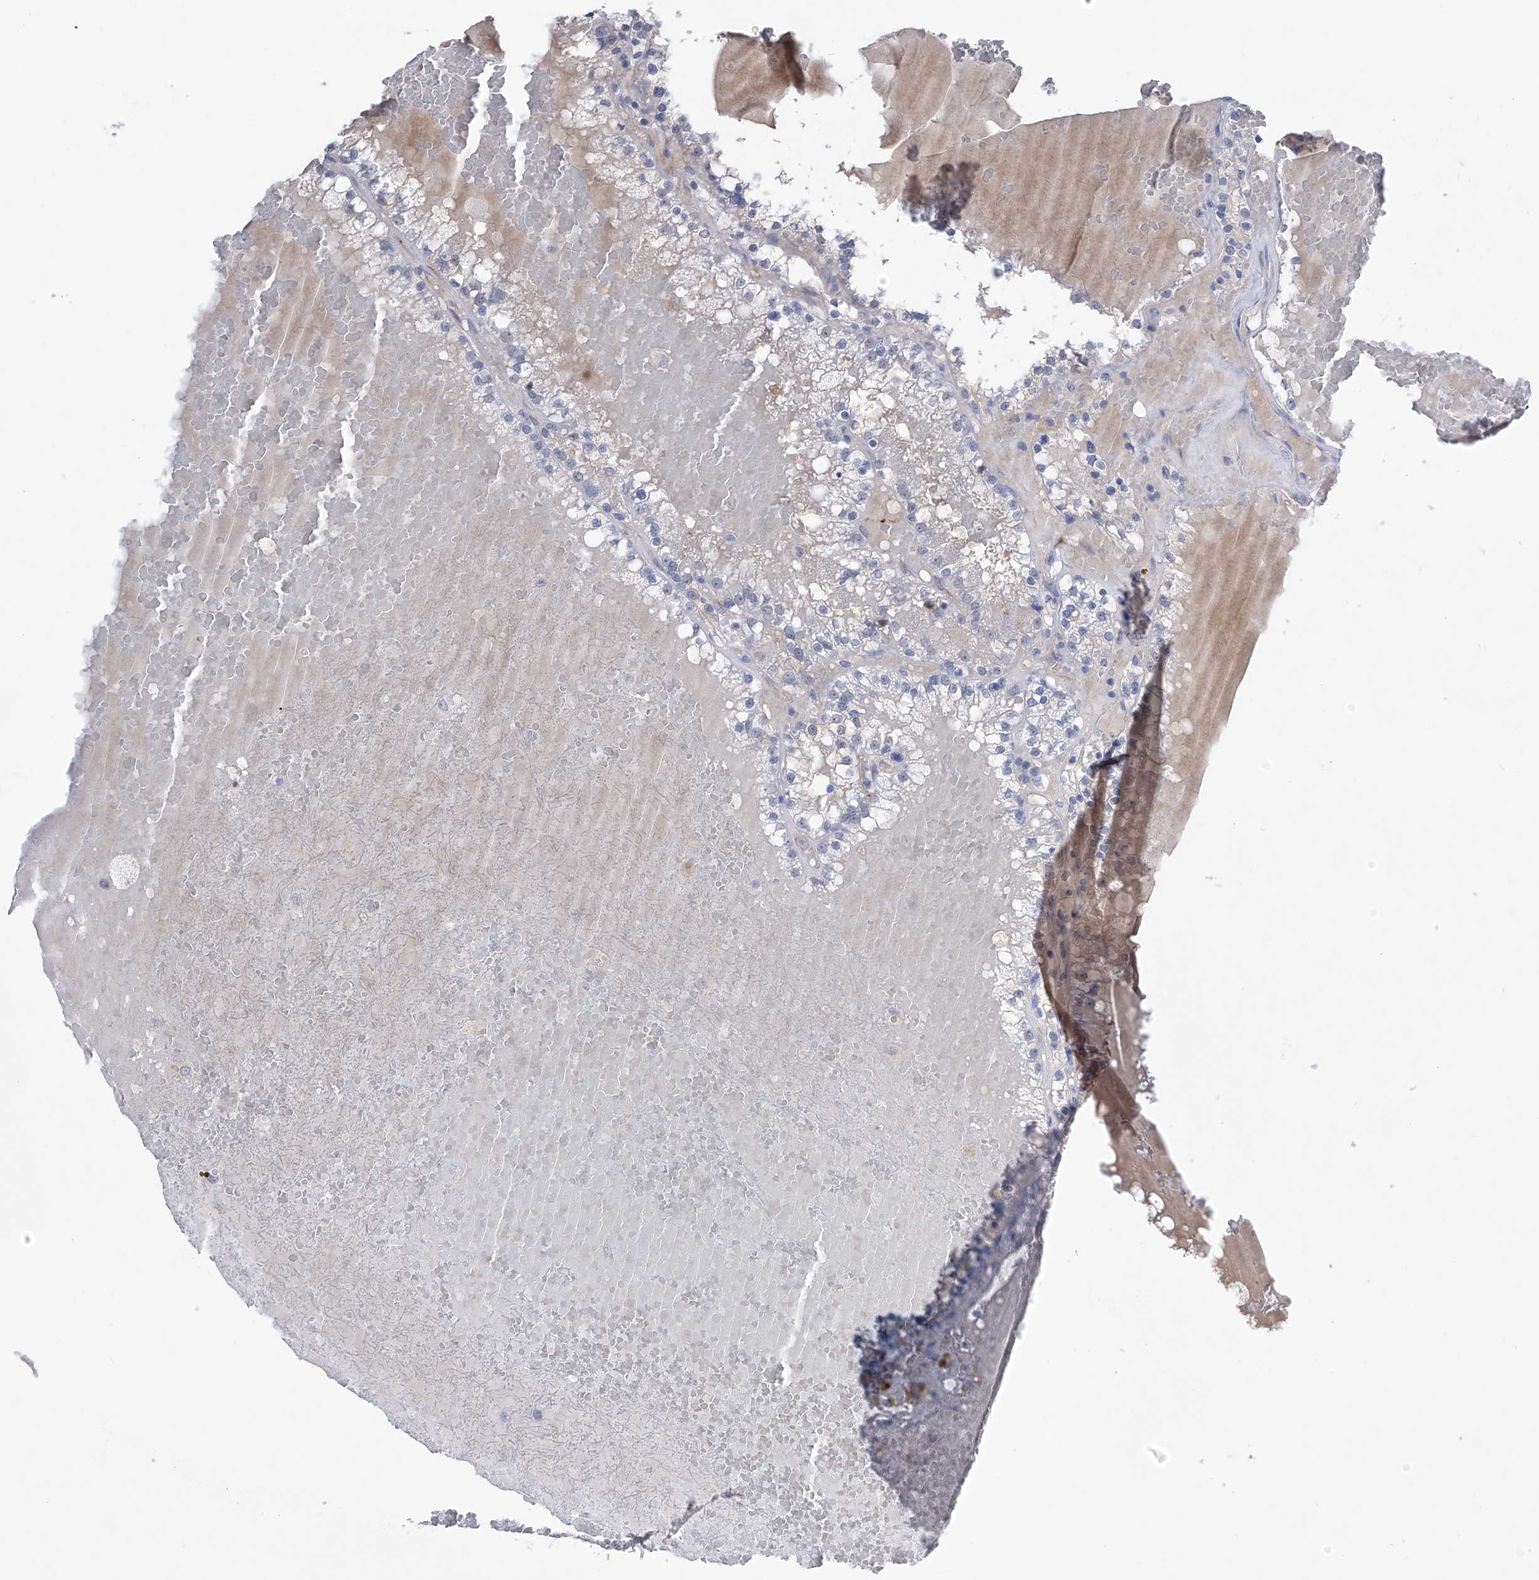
{"staining": {"intensity": "weak", "quantity": "<25%", "location": "cytoplasmic/membranous"}, "tissue": "renal cancer", "cell_type": "Tumor cells", "image_type": "cancer", "snomed": [{"axis": "morphology", "description": "Adenocarcinoma, NOS"}, {"axis": "topography", "description": "Kidney"}], "caption": "Renal adenocarcinoma was stained to show a protein in brown. There is no significant staining in tumor cells.", "gene": "PGM3", "patient": {"sex": "female", "age": 56}}